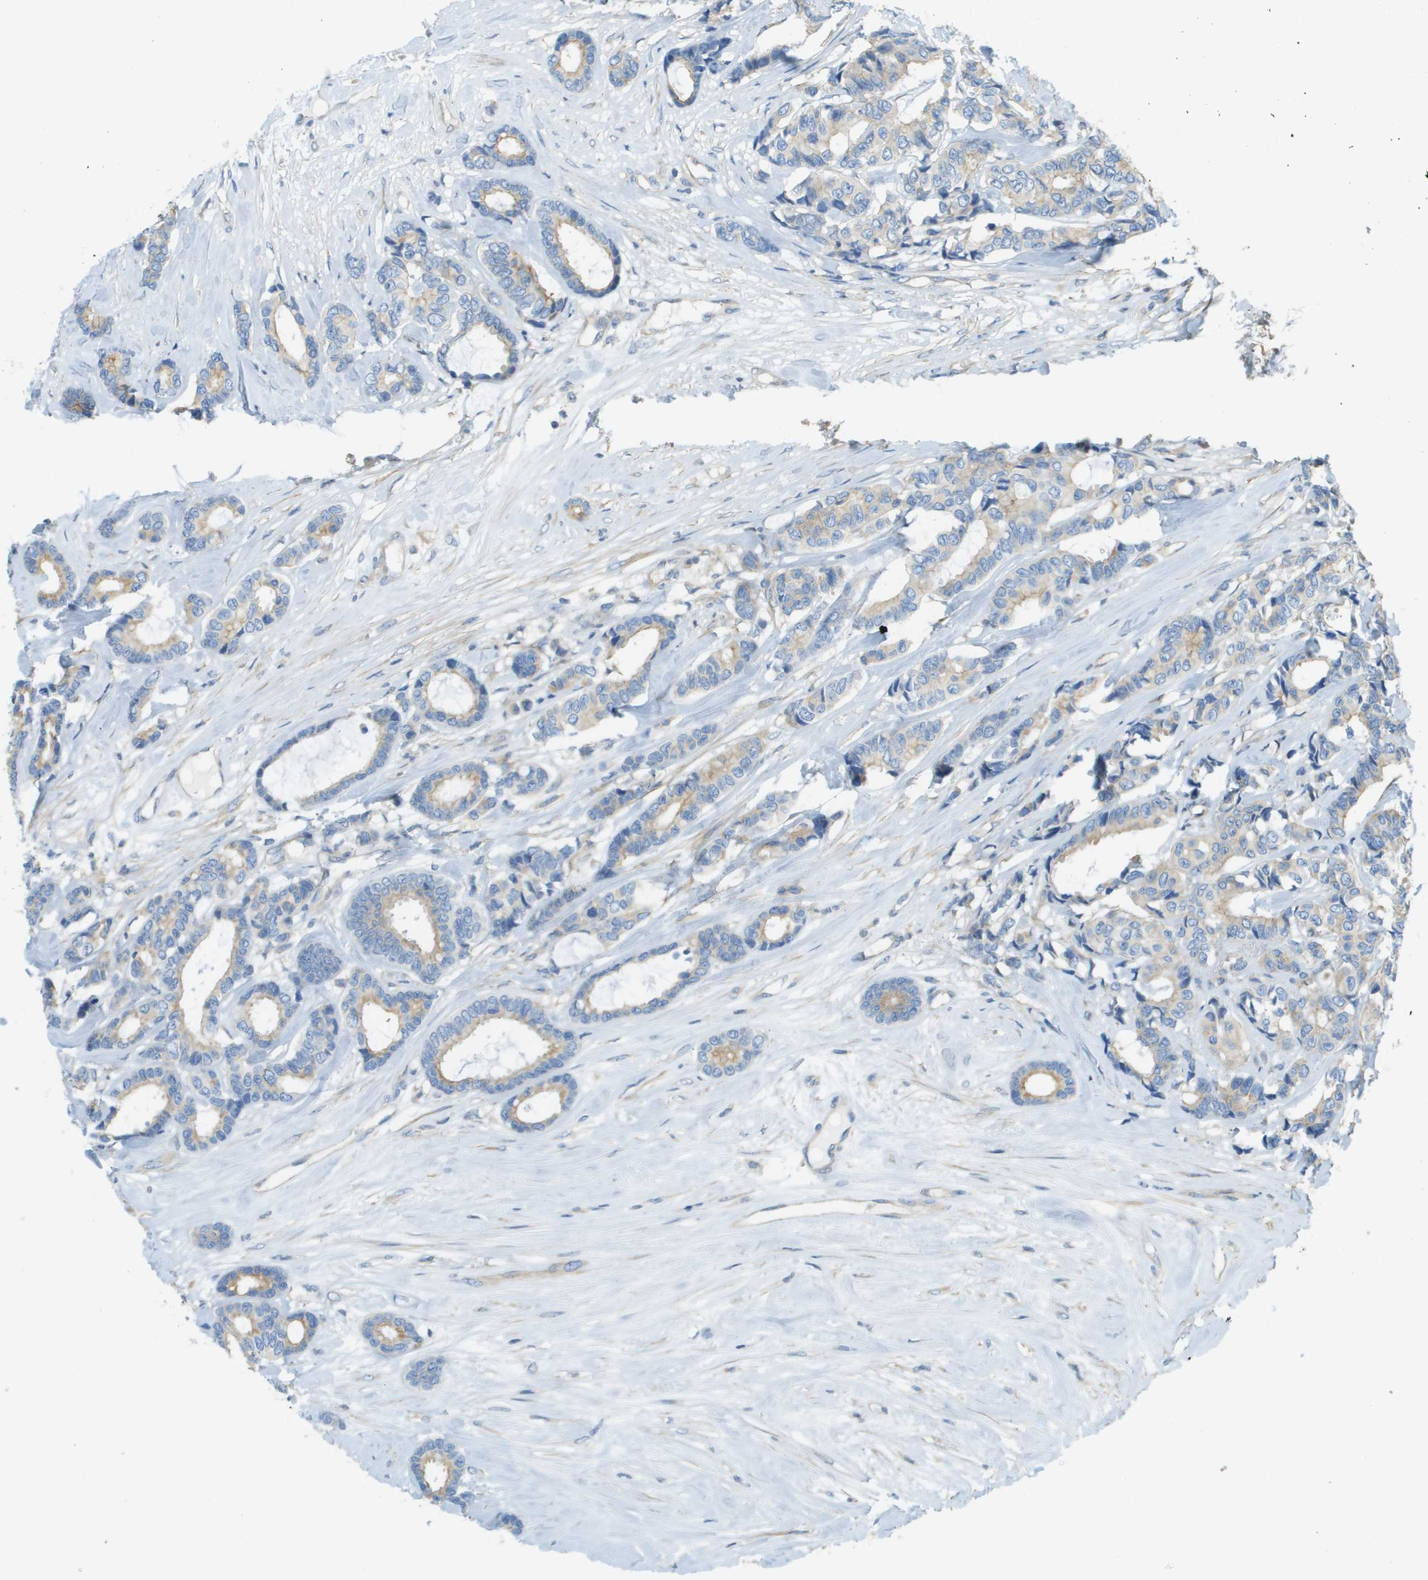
{"staining": {"intensity": "weak", "quantity": "25%-75%", "location": "cytoplasmic/membranous"}, "tissue": "breast cancer", "cell_type": "Tumor cells", "image_type": "cancer", "snomed": [{"axis": "morphology", "description": "Duct carcinoma"}, {"axis": "topography", "description": "Breast"}], "caption": "Immunohistochemical staining of human breast infiltrating ductal carcinoma demonstrates low levels of weak cytoplasmic/membranous staining in approximately 25%-75% of tumor cells.", "gene": "DNAJB11", "patient": {"sex": "female", "age": 87}}